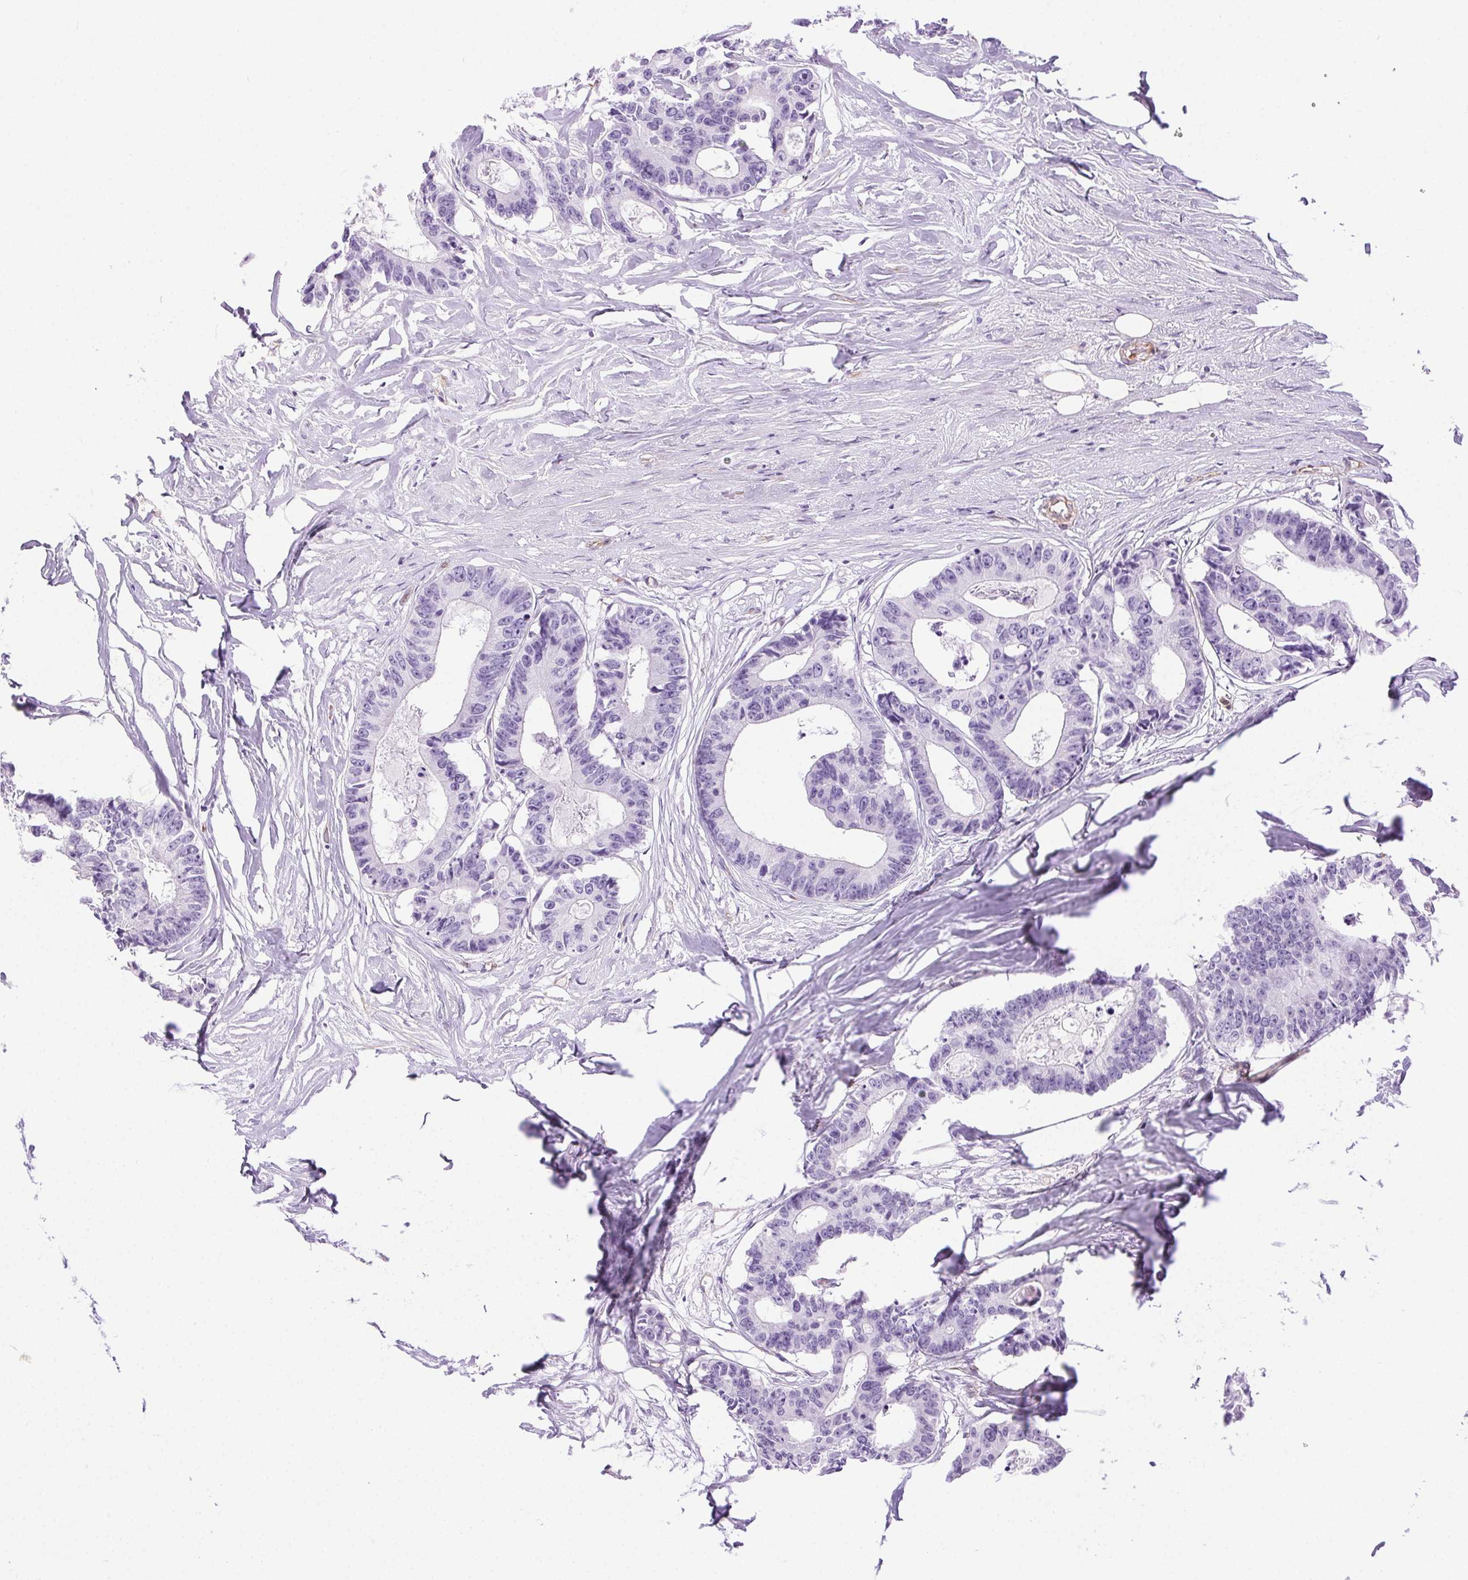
{"staining": {"intensity": "negative", "quantity": "none", "location": "none"}, "tissue": "colorectal cancer", "cell_type": "Tumor cells", "image_type": "cancer", "snomed": [{"axis": "morphology", "description": "Adenocarcinoma, NOS"}, {"axis": "topography", "description": "Rectum"}], "caption": "Immunohistochemical staining of colorectal adenocarcinoma demonstrates no significant positivity in tumor cells.", "gene": "SHCBP1L", "patient": {"sex": "male", "age": 57}}